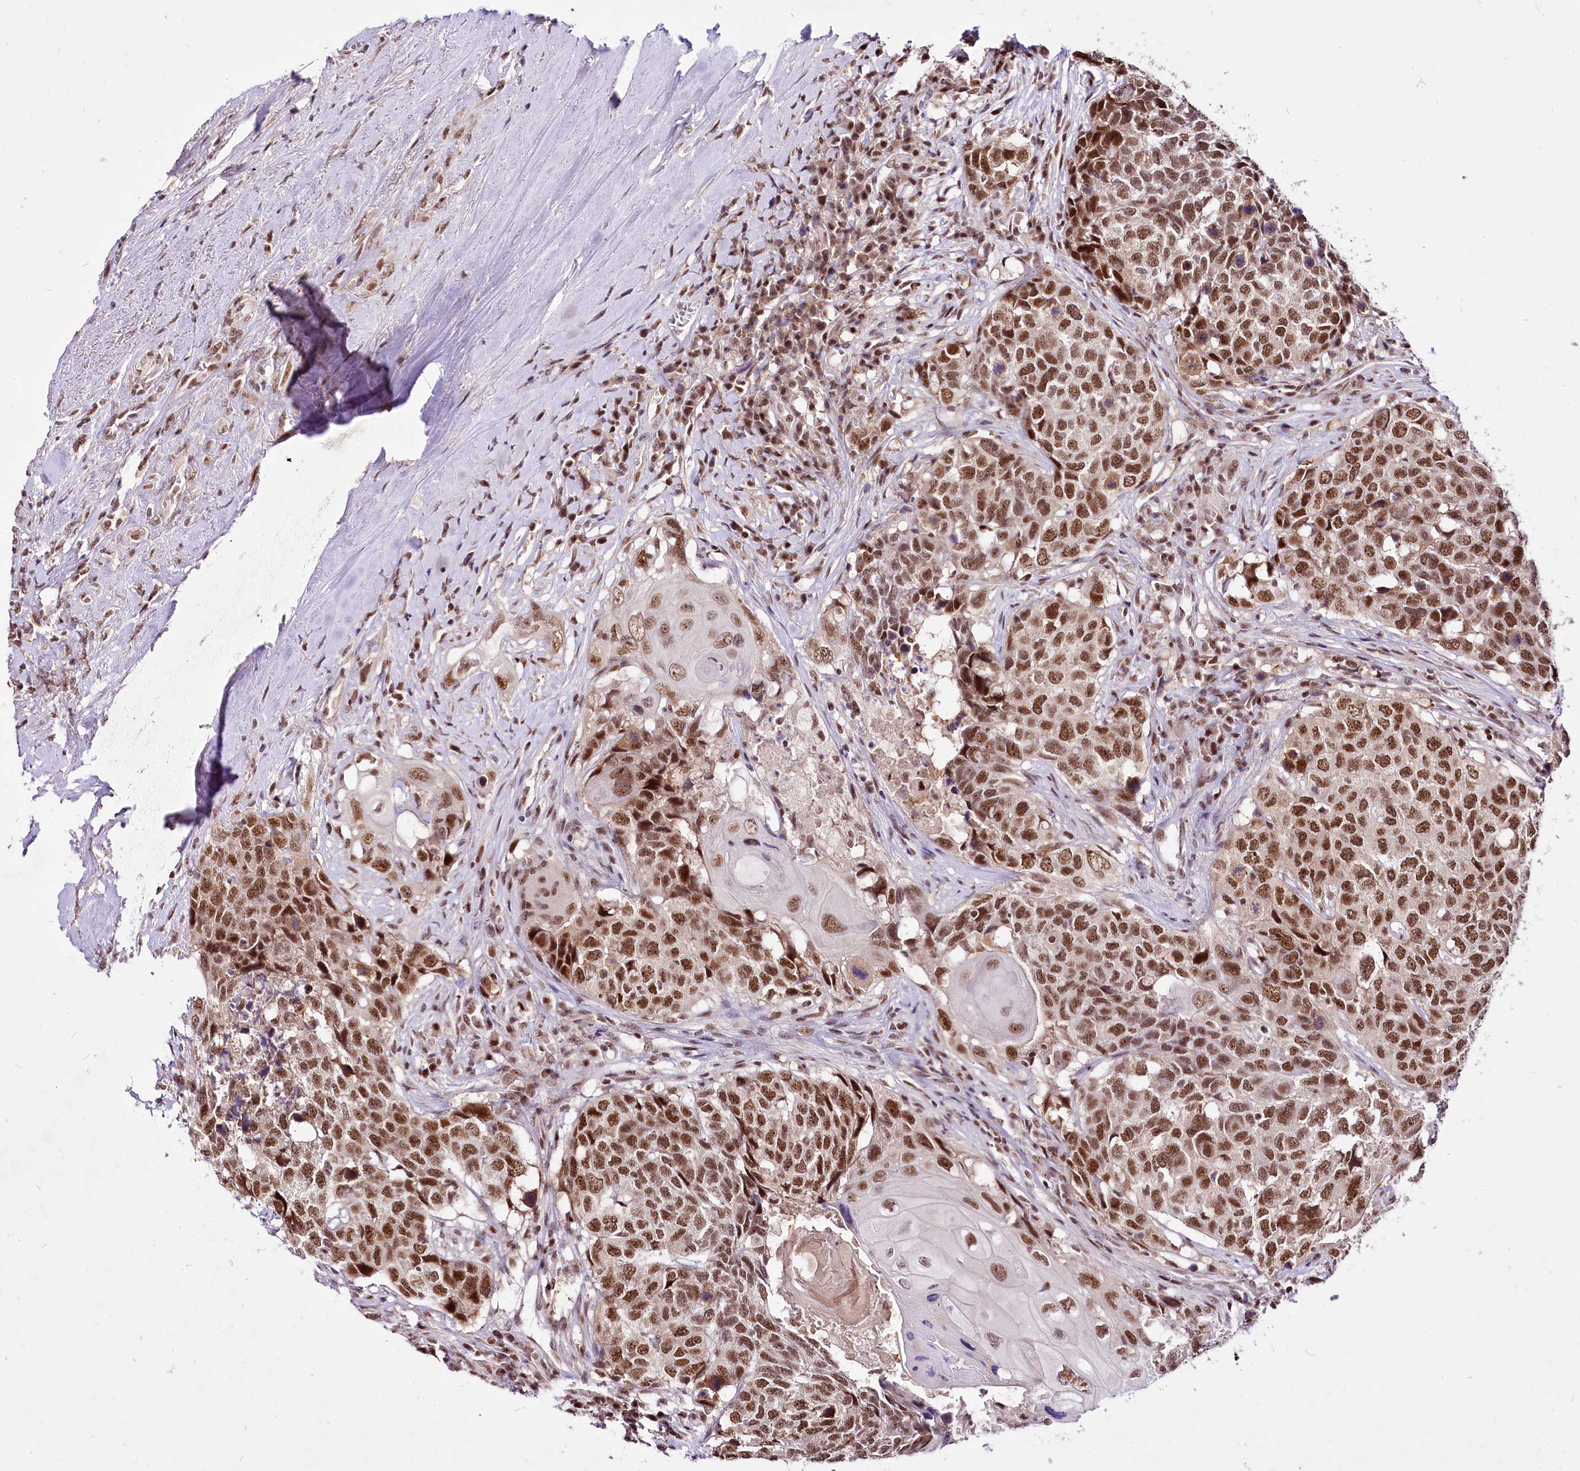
{"staining": {"intensity": "moderate", "quantity": ">75%", "location": "nuclear"}, "tissue": "head and neck cancer", "cell_type": "Tumor cells", "image_type": "cancer", "snomed": [{"axis": "morphology", "description": "Squamous cell carcinoma, NOS"}, {"axis": "topography", "description": "Head-Neck"}], "caption": "Head and neck squamous cell carcinoma was stained to show a protein in brown. There is medium levels of moderate nuclear positivity in approximately >75% of tumor cells.", "gene": "POLA2", "patient": {"sex": "male", "age": 66}}